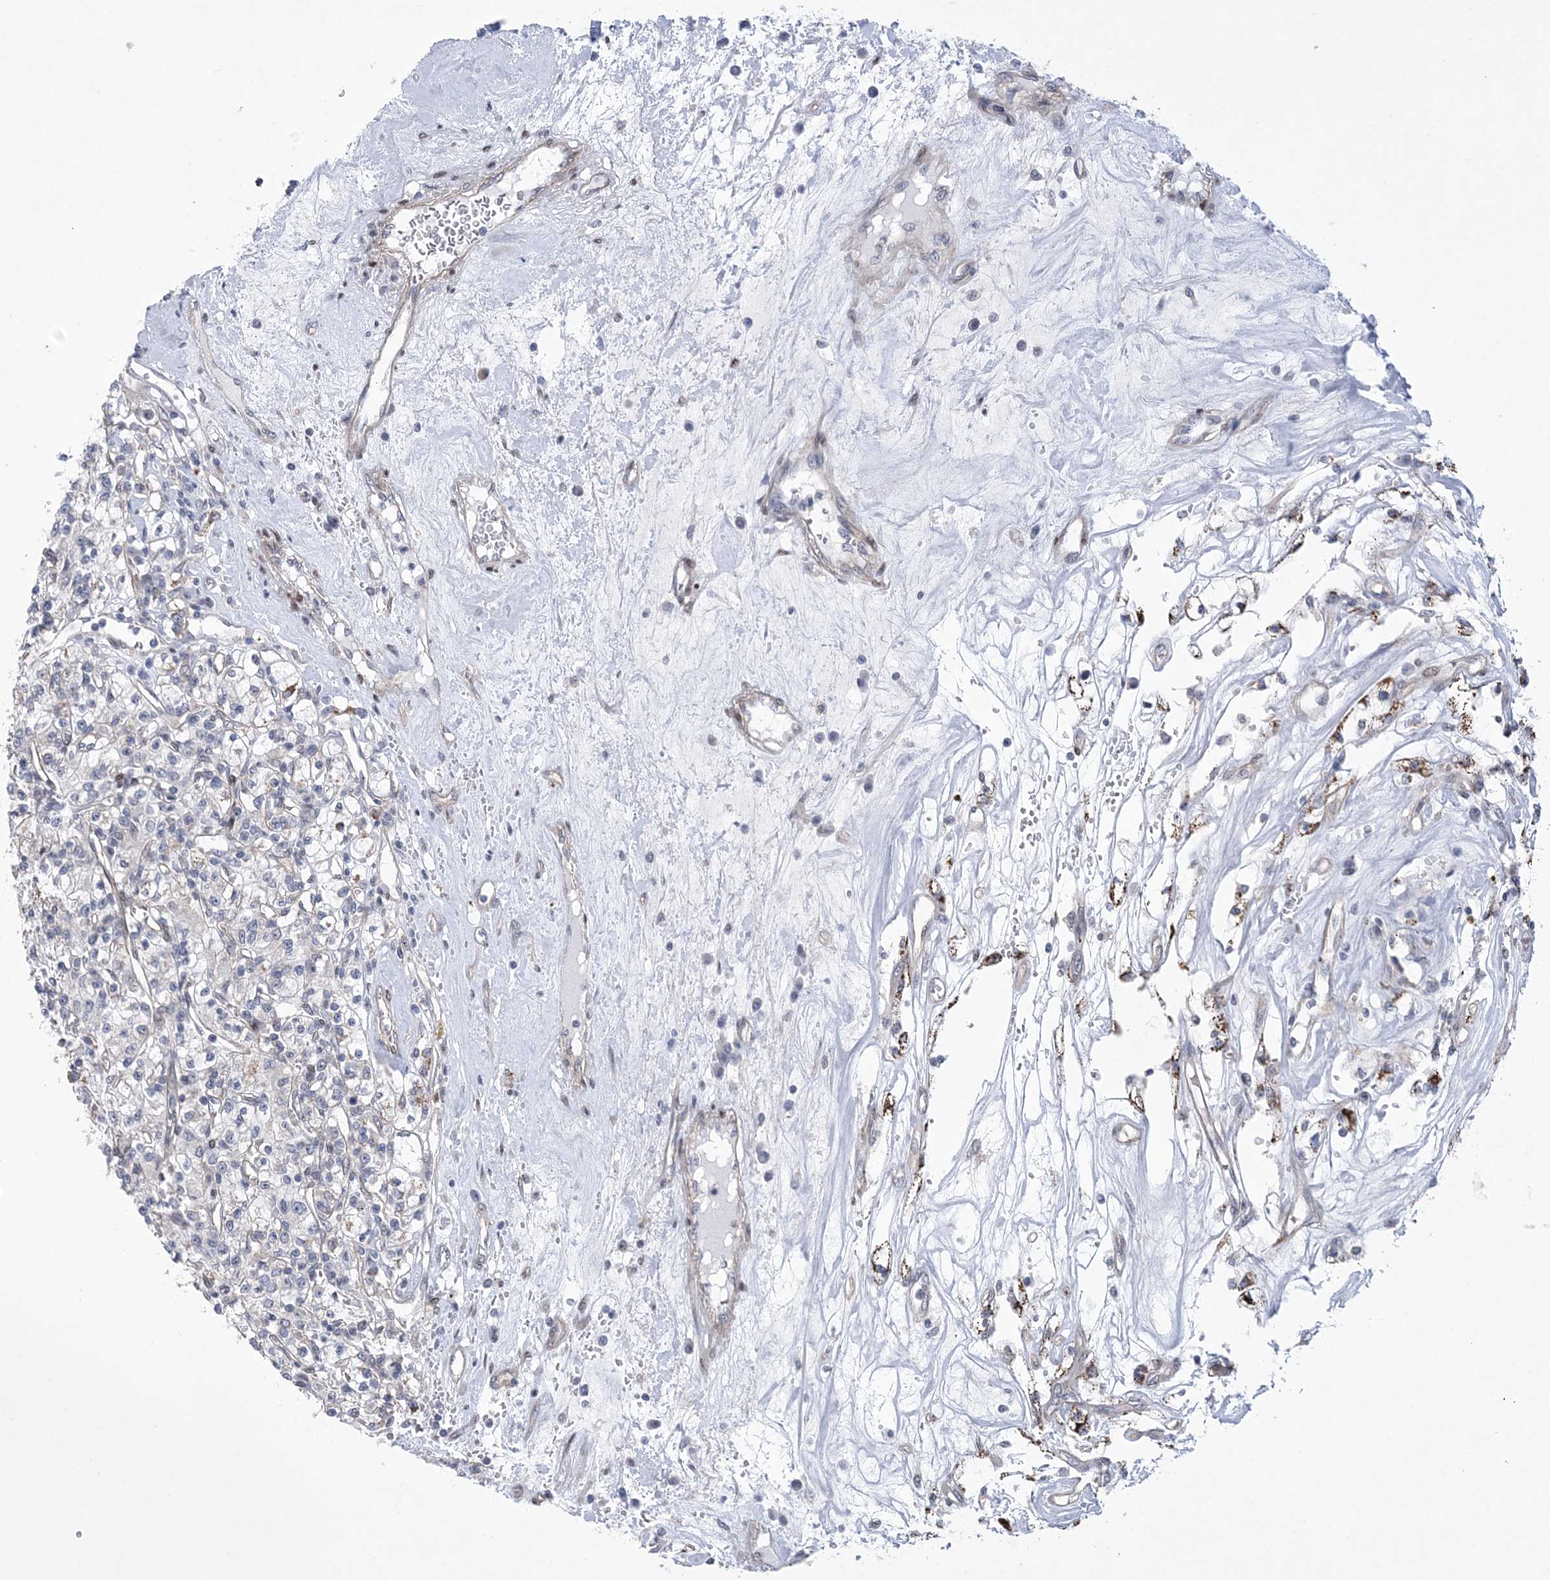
{"staining": {"intensity": "negative", "quantity": "none", "location": "none"}, "tissue": "renal cancer", "cell_type": "Tumor cells", "image_type": "cancer", "snomed": [{"axis": "morphology", "description": "Adenocarcinoma, NOS"}, {"axis": "topography", "description": "Kidney"}], "caption": "This is an immunohistochemistry image of human renal cancer (adenocarcinoma). There is no staining in tumor cells.", "gene": "HOMEZ", "patient": {"sex": "female", "age": 59}}